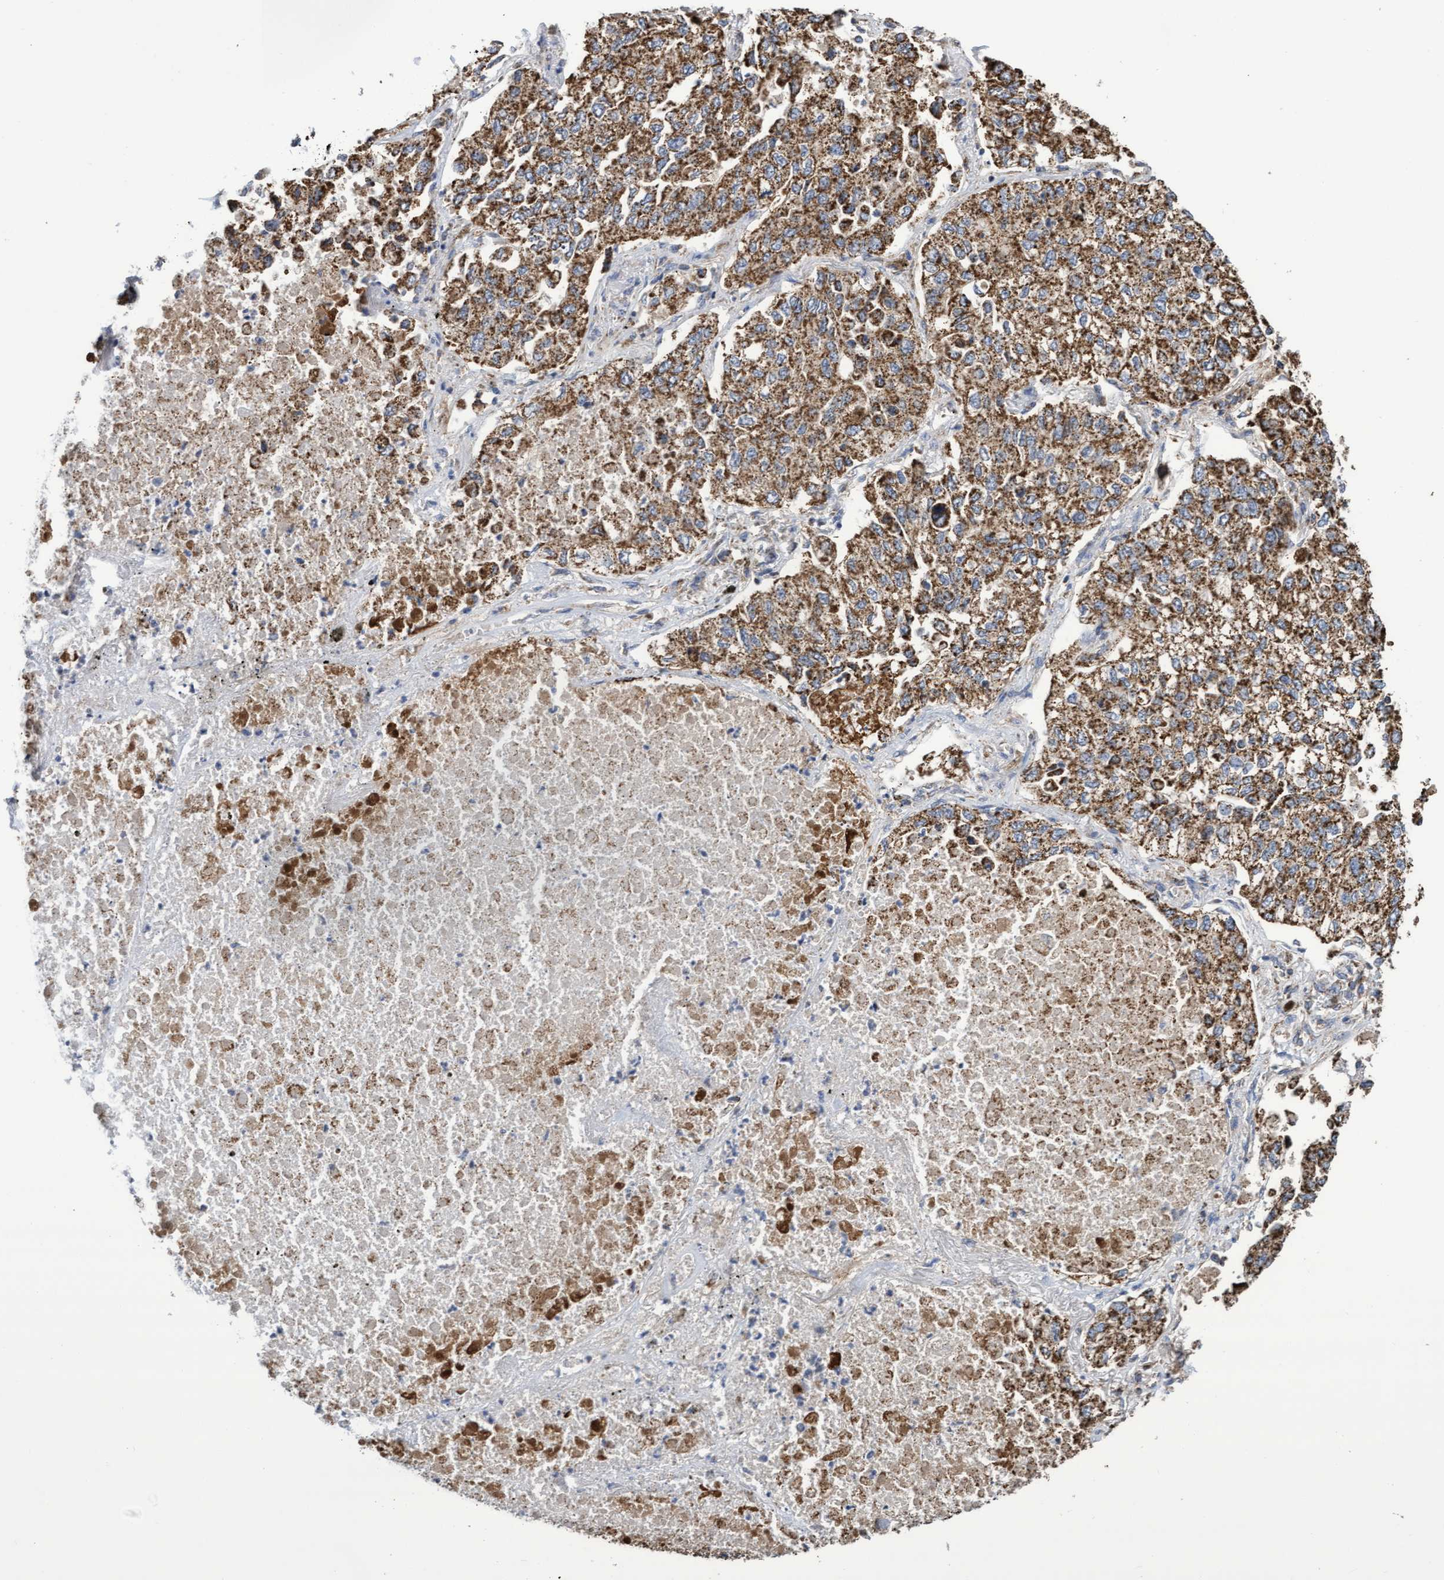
{"staining": {"intensity": "moderate", "quantity": ">75%", "location": "cytoplasmic/membranous"}, "tissue": "lung cancer", "cell_type": "Tumor cells", "image_type": "cancer", "snomed": [{"axis": "morphology", "description": "Inflammation, NOS"}, {"axis": "morphology", "description": "Adenocarcinoma, NOS"}, {"axis": "topography", "description": "Lung"}], "caption": "Brown immunohistochemical staining in human adenocarcinoma (lung) exhibits moderate cytoplasmic/membranous positivity in approximately >75% of tumor cells.", "gene": "COBL", "patient": {"sex": "male", "age": 63}}